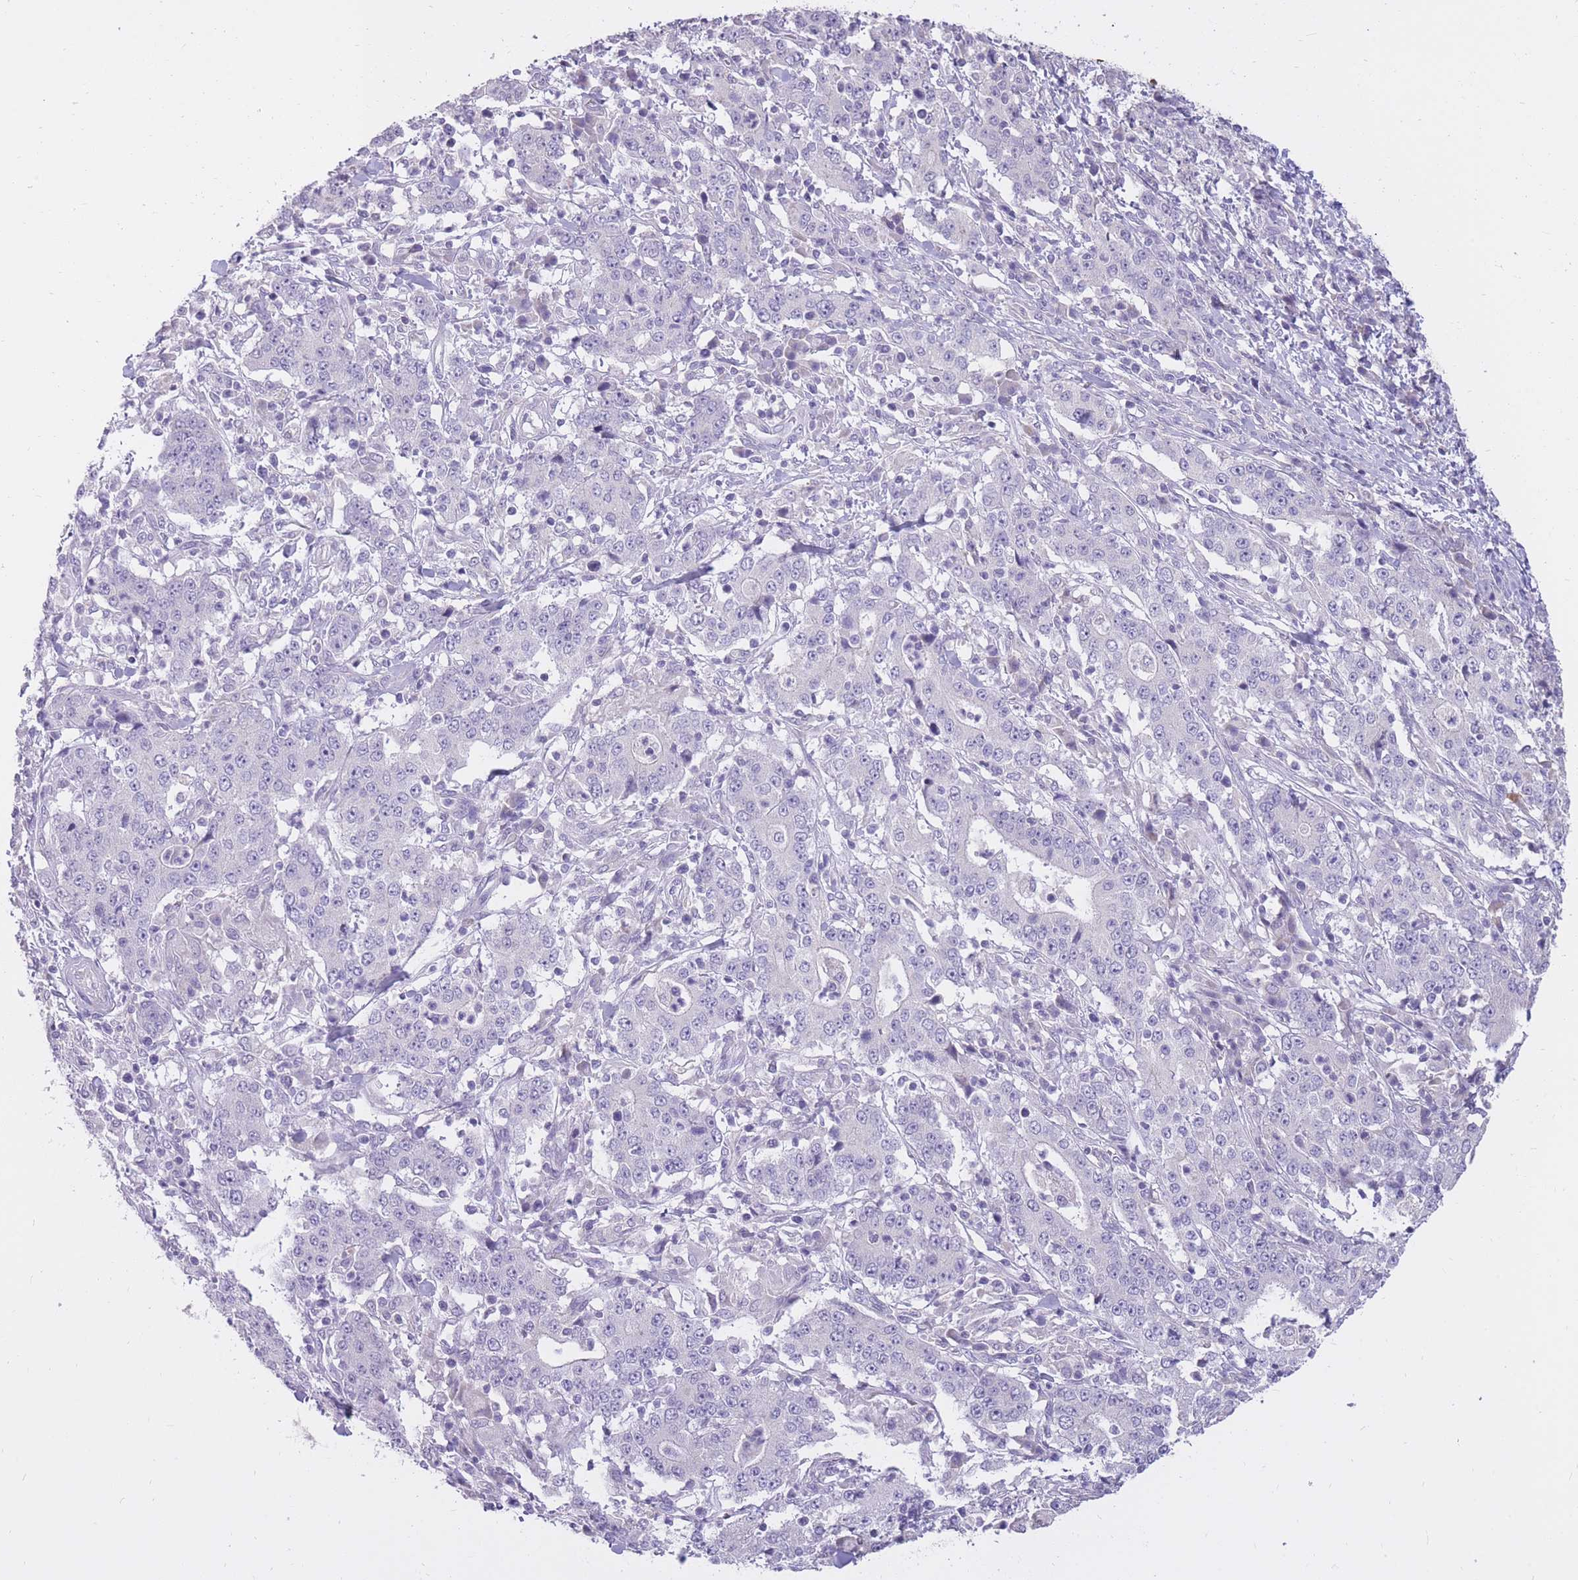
{"staining": {"intensity": "negative", "quantity": "none", "location": "none"}, "tissue": "stomach cancer", "cell_type": "Tumor cells", "image_type": "cancer", "snomed": [{"axis": "morphology", "description": "Normal tissue, NOS"}, {"axis": "morphology", "description": "Adenocarcinoma, NOS"}, {"axis": "topography", "description": "Stomach, upper"}, {"axis": "topography", "description": "Stomach"}], "caption": "Histopathology image shows no protein positivity in tumor cells of stomach cancer tissue.", "gene": "RNF170", "patient": {"sex": "male", "age": 59}}